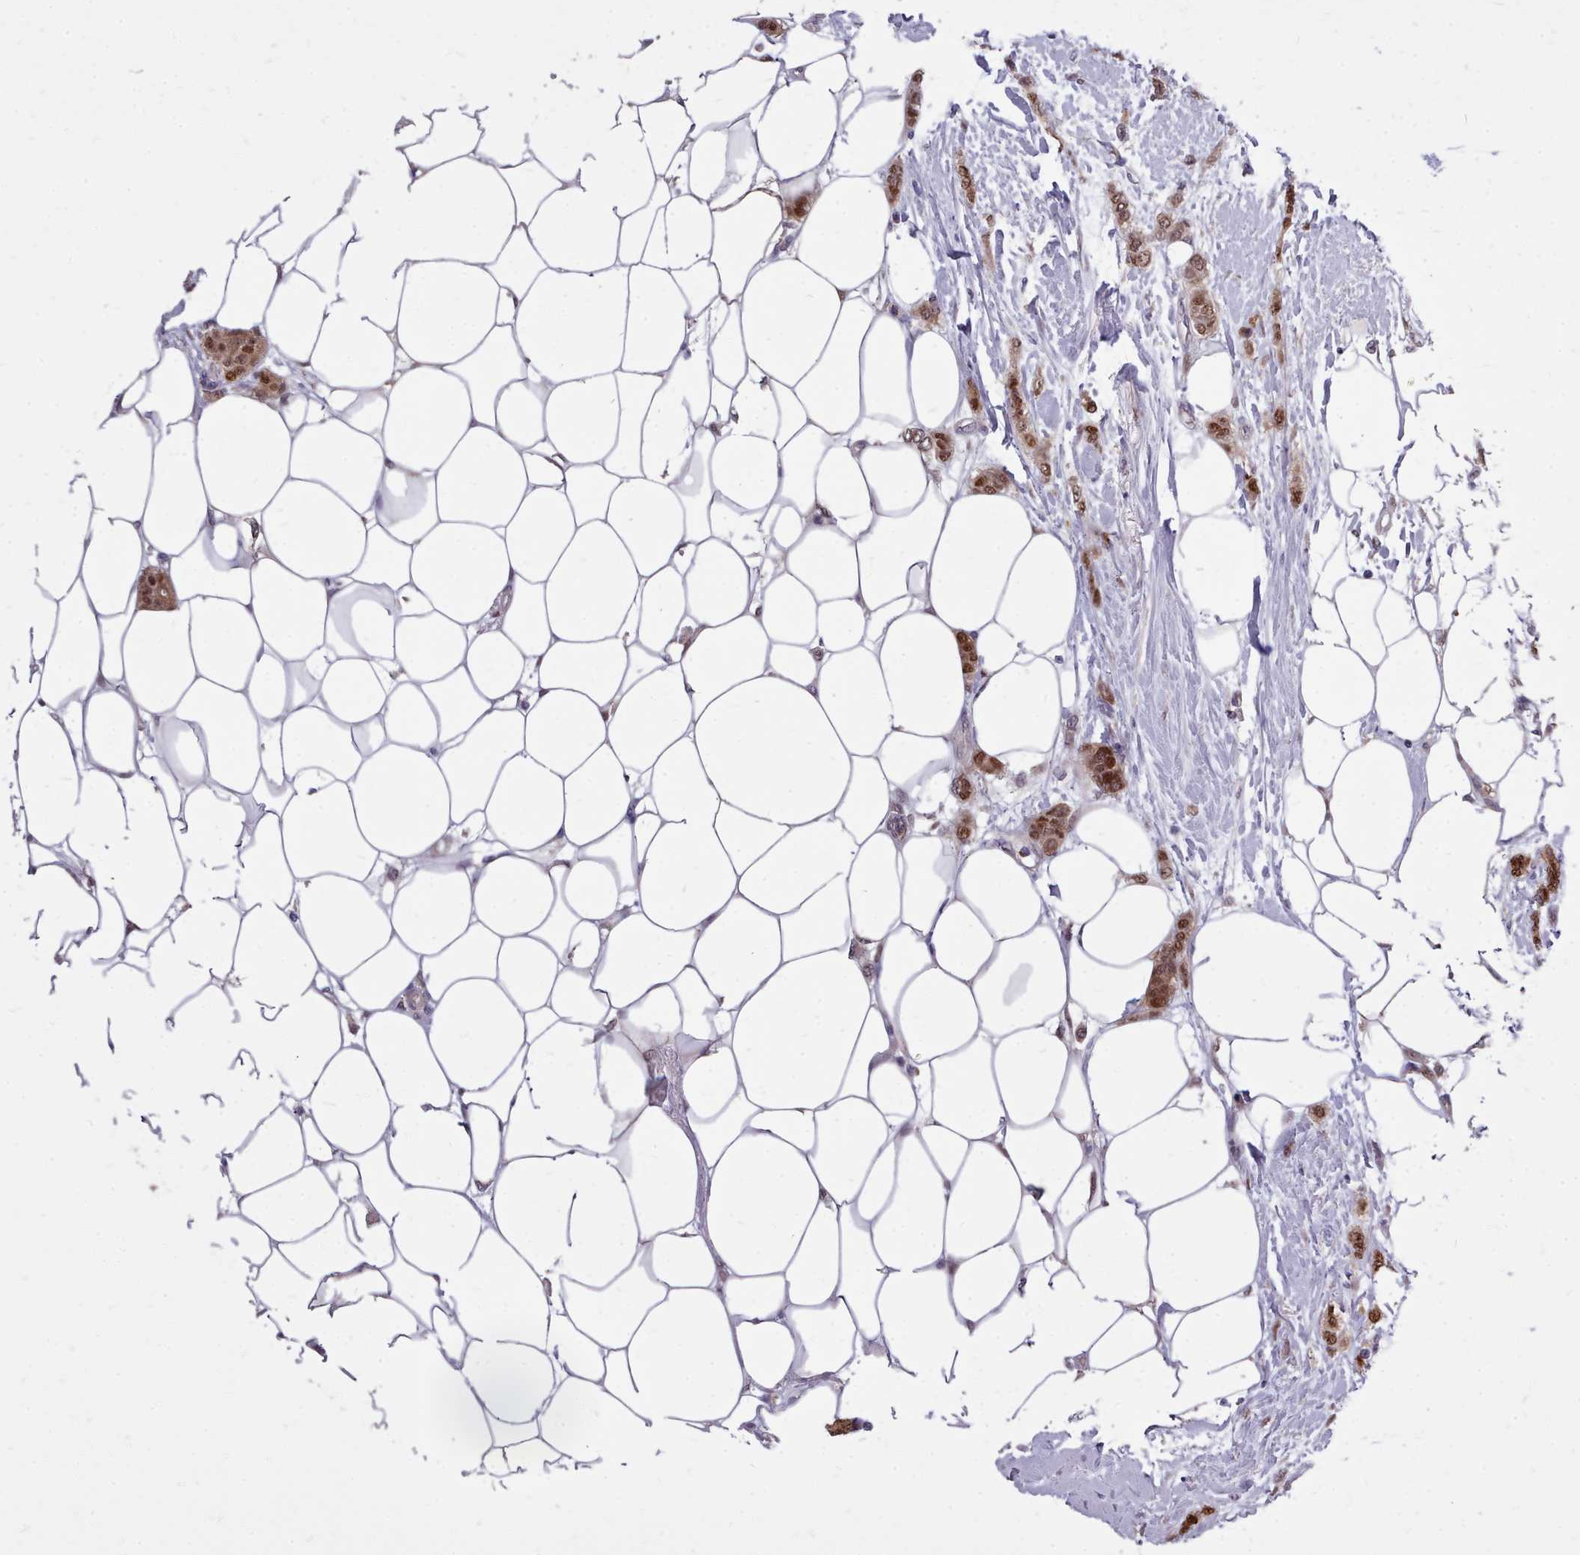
{"staining": {"intensity": "moderate", "quantity": ">75%", "location": "cytoplasmic/membranous,nuclear"}, "tissue": "breast cancer", "cell_type": "Tumor cells", "image_type": "cancer", "snomed": [{"axis": "morphology", "description": "Duct carcinoma"}, {"axis": "topography", "description": "Breast"}], "caption": "Immunohistochemical staining of breast infiltrating ductal carcinoma demonstrates moderate cytoplasmic/membranous and nuclear protein expression in about >75% of tumor cells.", "gene": "AHCY", "patient": {"sex": "female", "age": 72}}